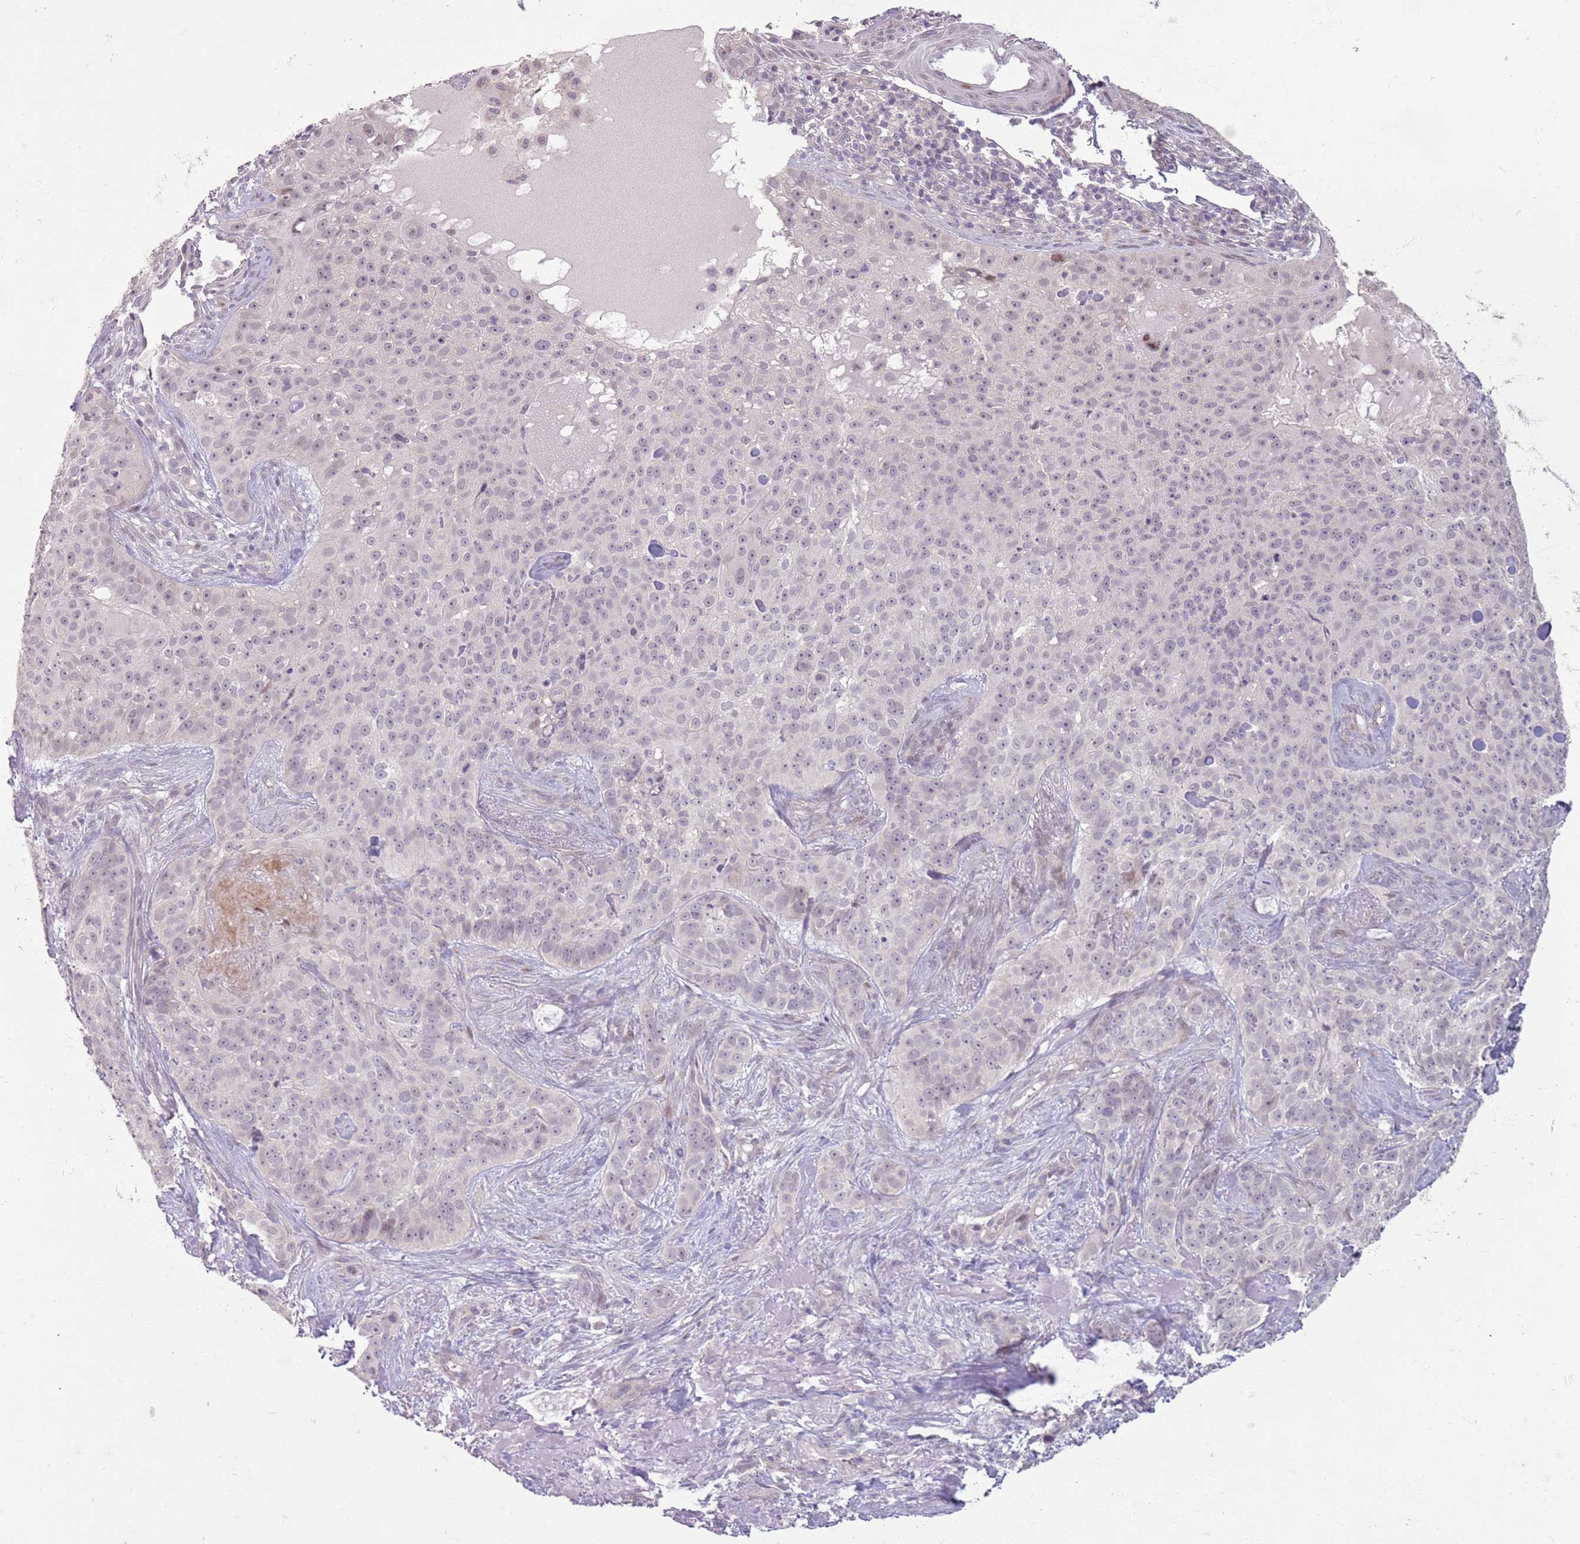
{"staining": {"intensity": "negative", "quantity": "none", "location": "none"}, "tissue": "skin cancer", "cell_type": "Tumor cells", "image_type": "cancer", "snomed": [{"axis": "morphology", "description": "Basal cell carcinoma"}, {"axis": "topography", "description": "Skin"}], "caption": "A high-resolution micrograph shows IHC staining of skin cancer, which displays no significant expression in tumor cells.", "gene": "ZNF239", "patient": {"sex": "female", "age": 92}}